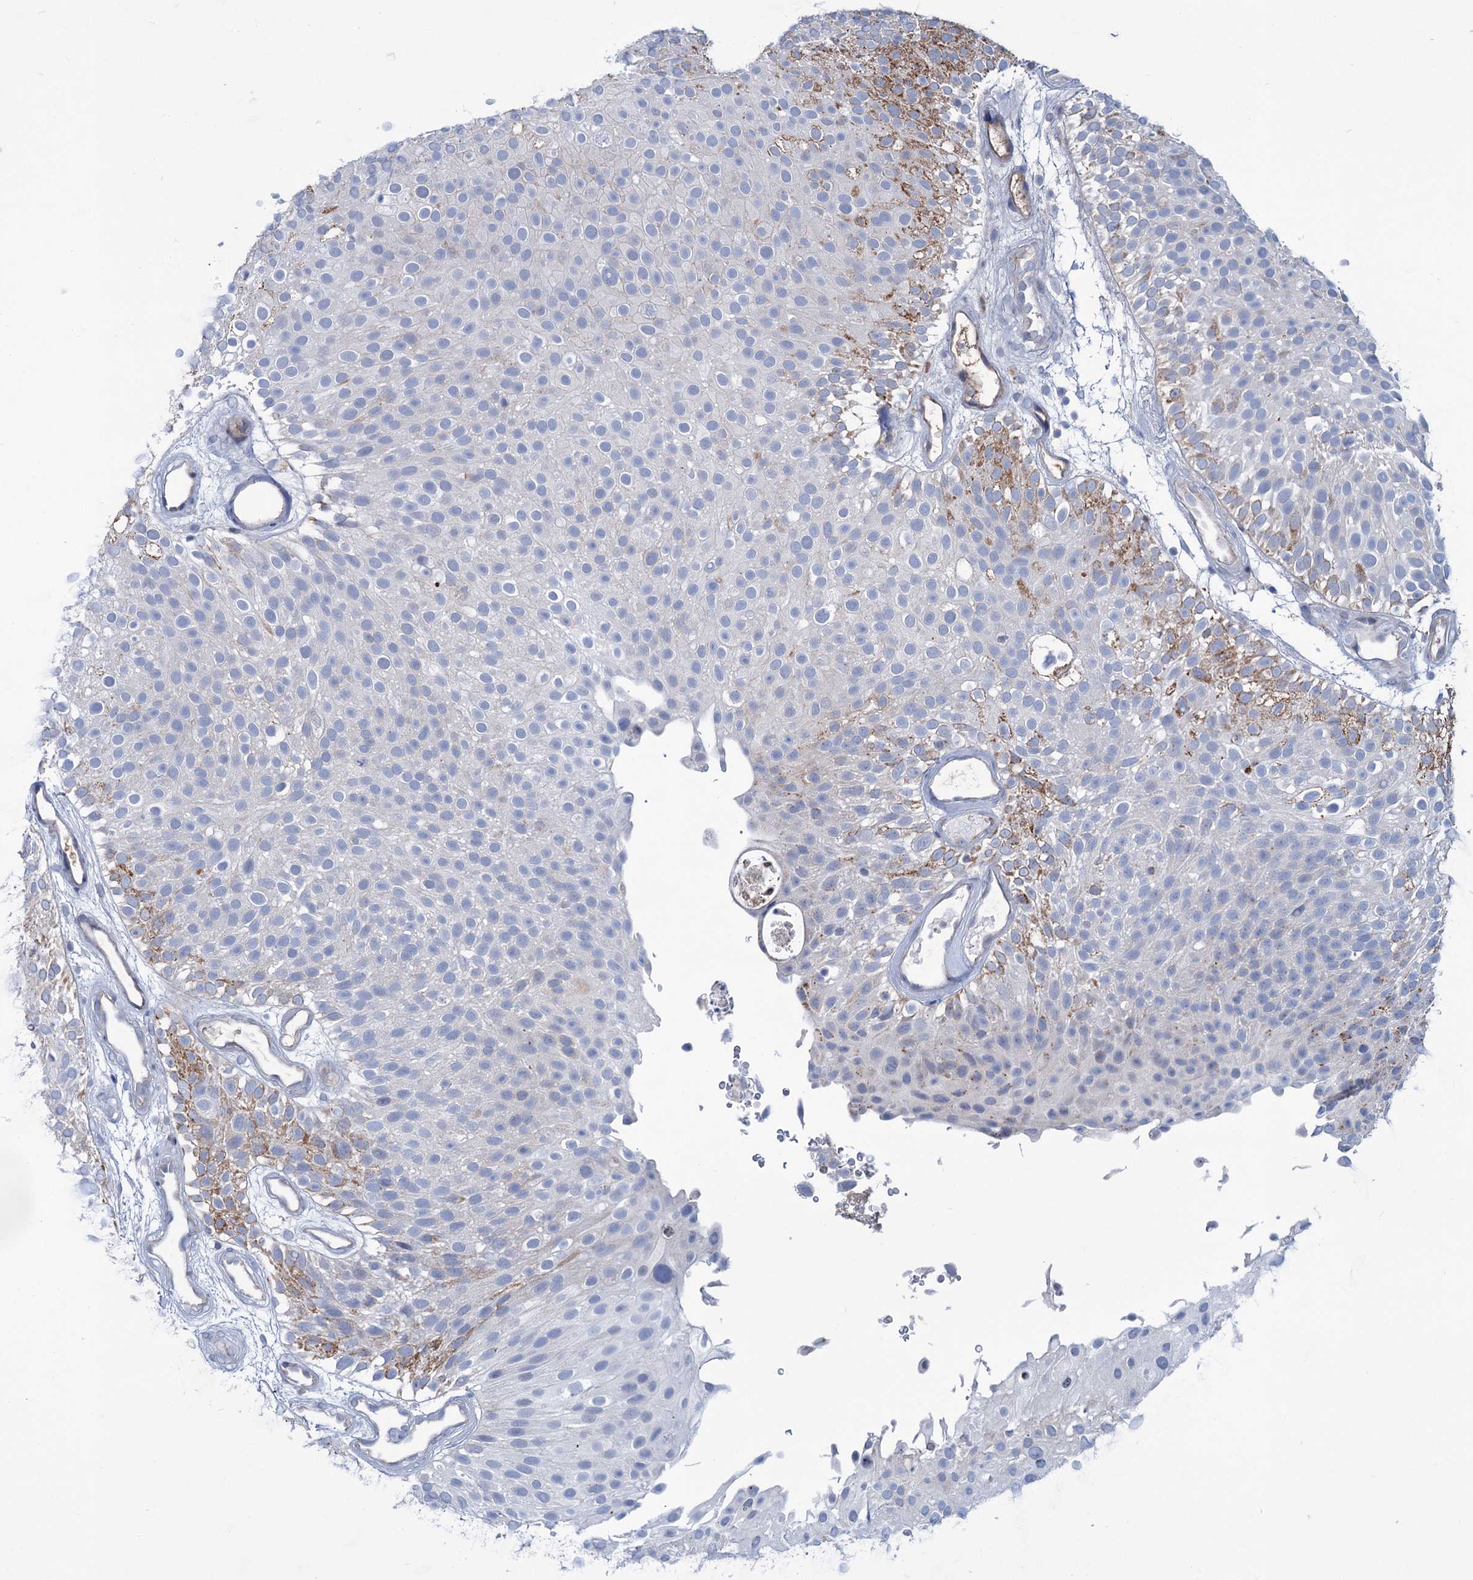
{"staining": {"intensity": "moderate", "quantity": "<25%", "location": "cytoplasmic/membranous"}, "tissue": "urothelial cancer", "cell_type": "Tumor cells", "image_type": "cancer", "snomed": [{"axis": "morphology", "description": "Urothelial carcinoma, Low grade"}, {"axis": "topography", "description": "Urinary bladder"}], "caption": "Low-grade urothelial carcinoma stained with a brown dye reveals moderate cytoplasmic/membranous positive positivity in about <25% of tumor cells.", "gene": "LPIN1", "patient": {"sex": "male", "age": 78}}